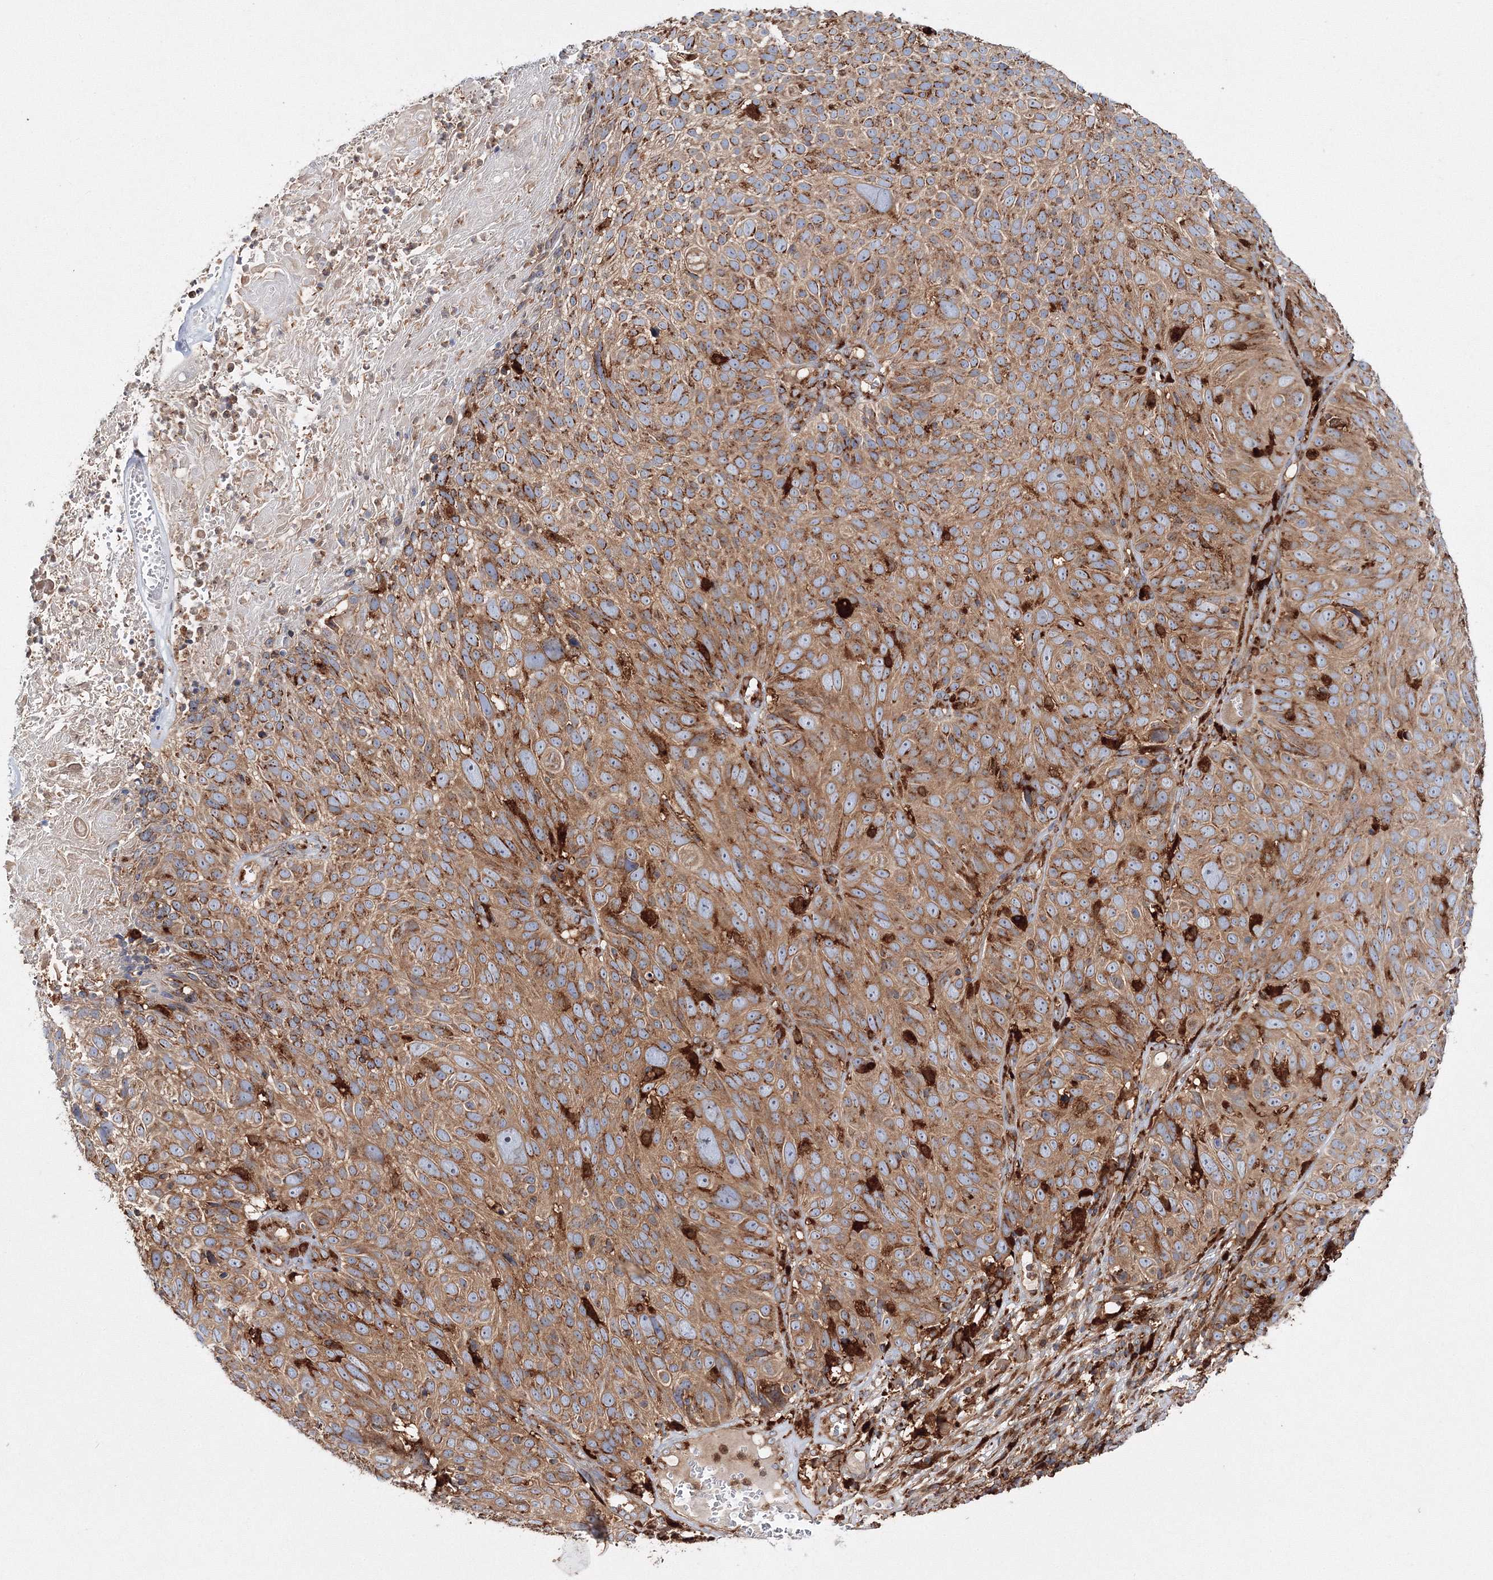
{"staining": {"intensity": "moderate", "quantity": ">75%", "location": "cytoplasmic/membranous"}, "tissue": "cervical cancer", "cell_type": "Tumor cells", "image_type": "cancer", "snomed": [{"axis": "morphology", "description": "Squamous cell carcinoma, NOS"}, {"axis": "topography", "description": "Cervix"}], "caption": "Cervical cancer stained for a protein displays moderate cytoplasmic/membranous positivity in tumor cells.", "gene": "ARCN1", "patient": {"sex": "female", "age": 74}}